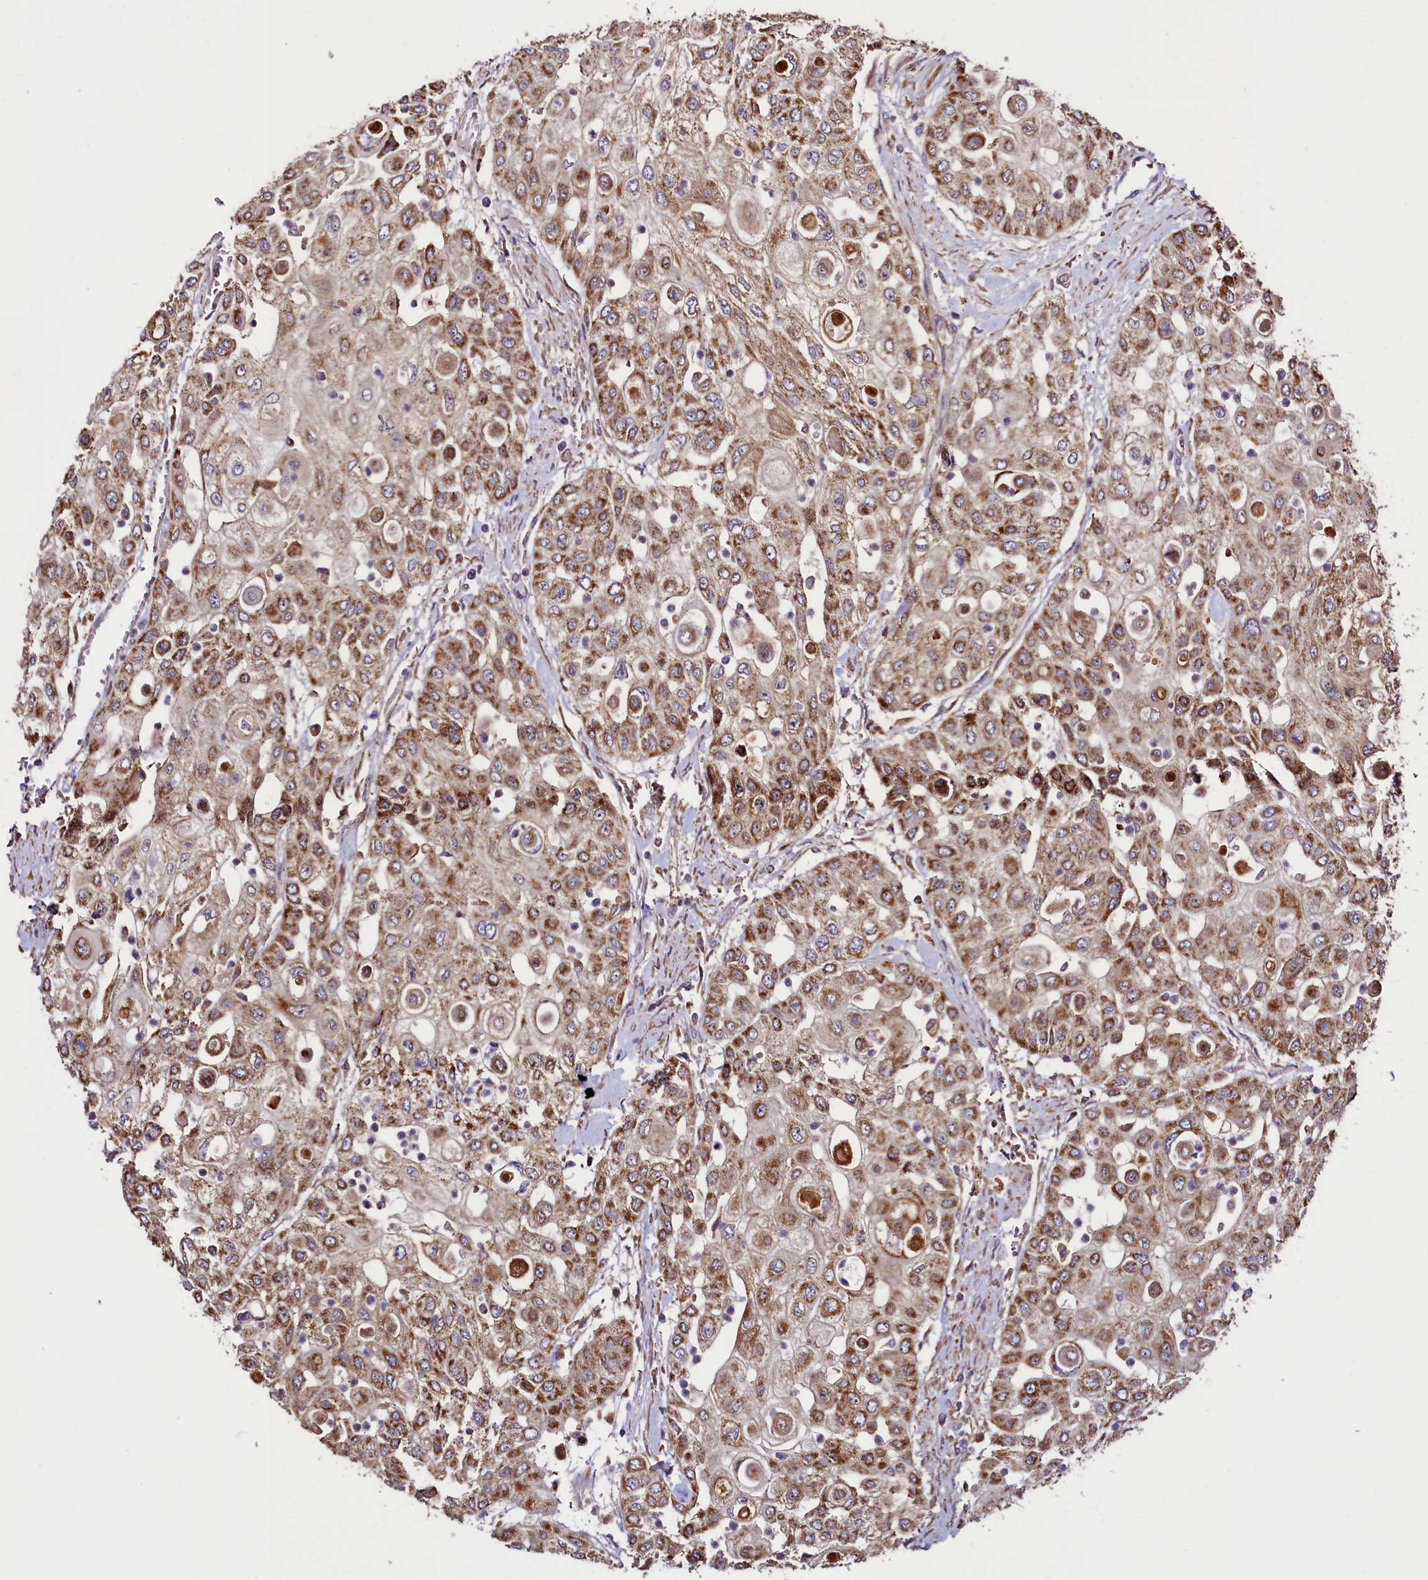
{"staining": {"intensity": "moderate", "quantity": ">75%", "location": "cytoplasmic/membranous"}, "tissue": "urothelial cancer", "cell_type": "Tumor cells", "image_type": "cancer", "snomed": [{"axis": "morphology", "description": "Urothelial carcinoma, High grade"}, {"axis": "topography", "description": "Urinary bladder"}], "caption": "DAB immunohistochemical staining of high-grade urothelial carcinoma displays moderate cytoplasmic/membranous protein expression in approximately >75% of tumor cells.", "gene": "STARD5", "patient": {"sex": "female", "age": 79}}